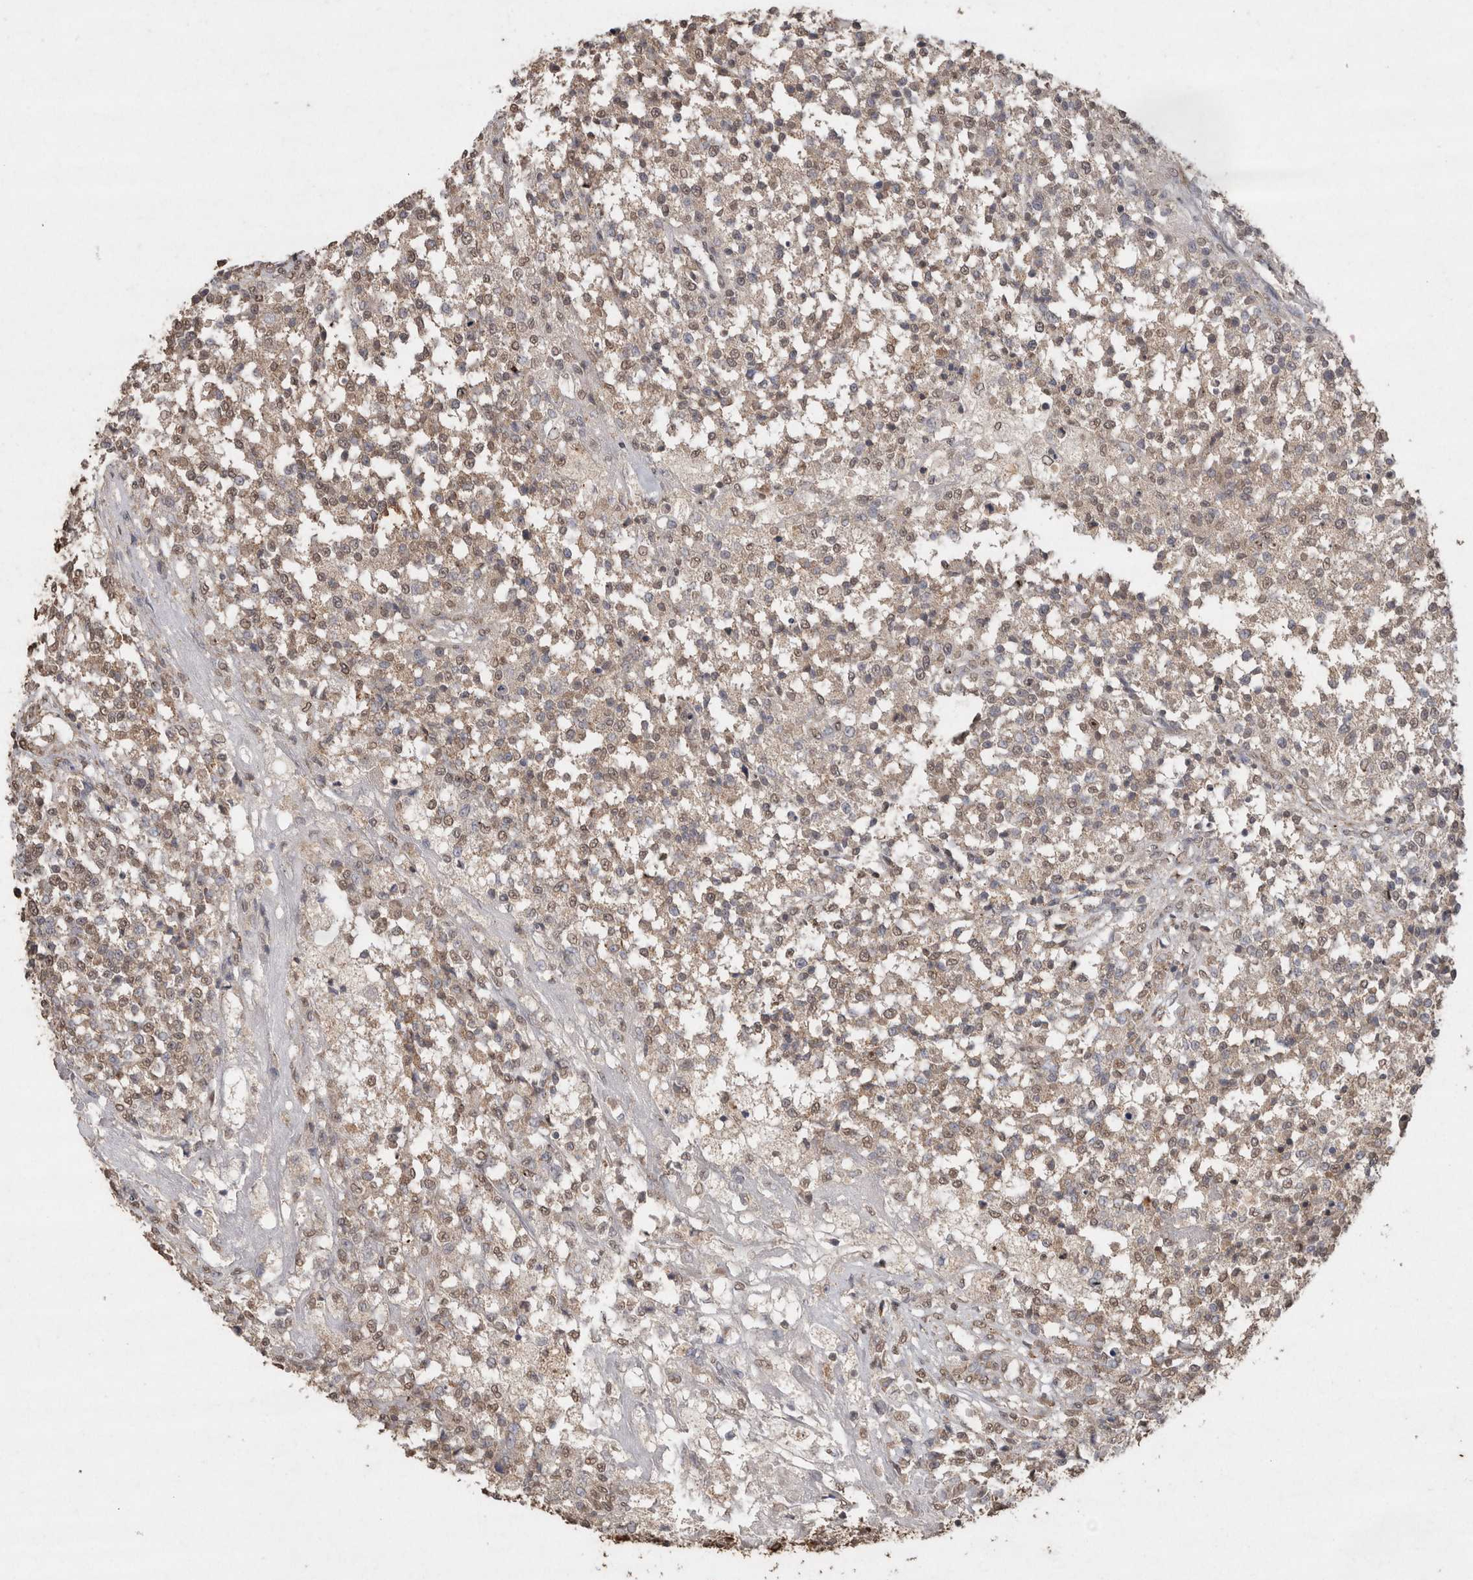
{"staining": {"intensity": "weak", "quantity": ">75%", "location": "cytoplasmic/membranous,nuclear"}, "tissue": "testis cancer", "cell_type": "Tumor cells", "image_type": "cancer", "snomed": [{"axis": "morphology", "description": "Seminoma, NOS"}, {"axis": "topography", "description": "Testis"}], "caption": "Protein staining of testis seminoma tissue shows weak cytoplasmic/membranous and nuclear expression in approximately >75% of tumor cells. The staining was performed using DAB (3,3'-diaminobenzidine) to visualize the protein expression in brown, while the nuclei were stained in blue with hematoxylin (Magnification: 20x).", "gene": "CRELD2", "patient": {"sex": "male", "age": 59}}